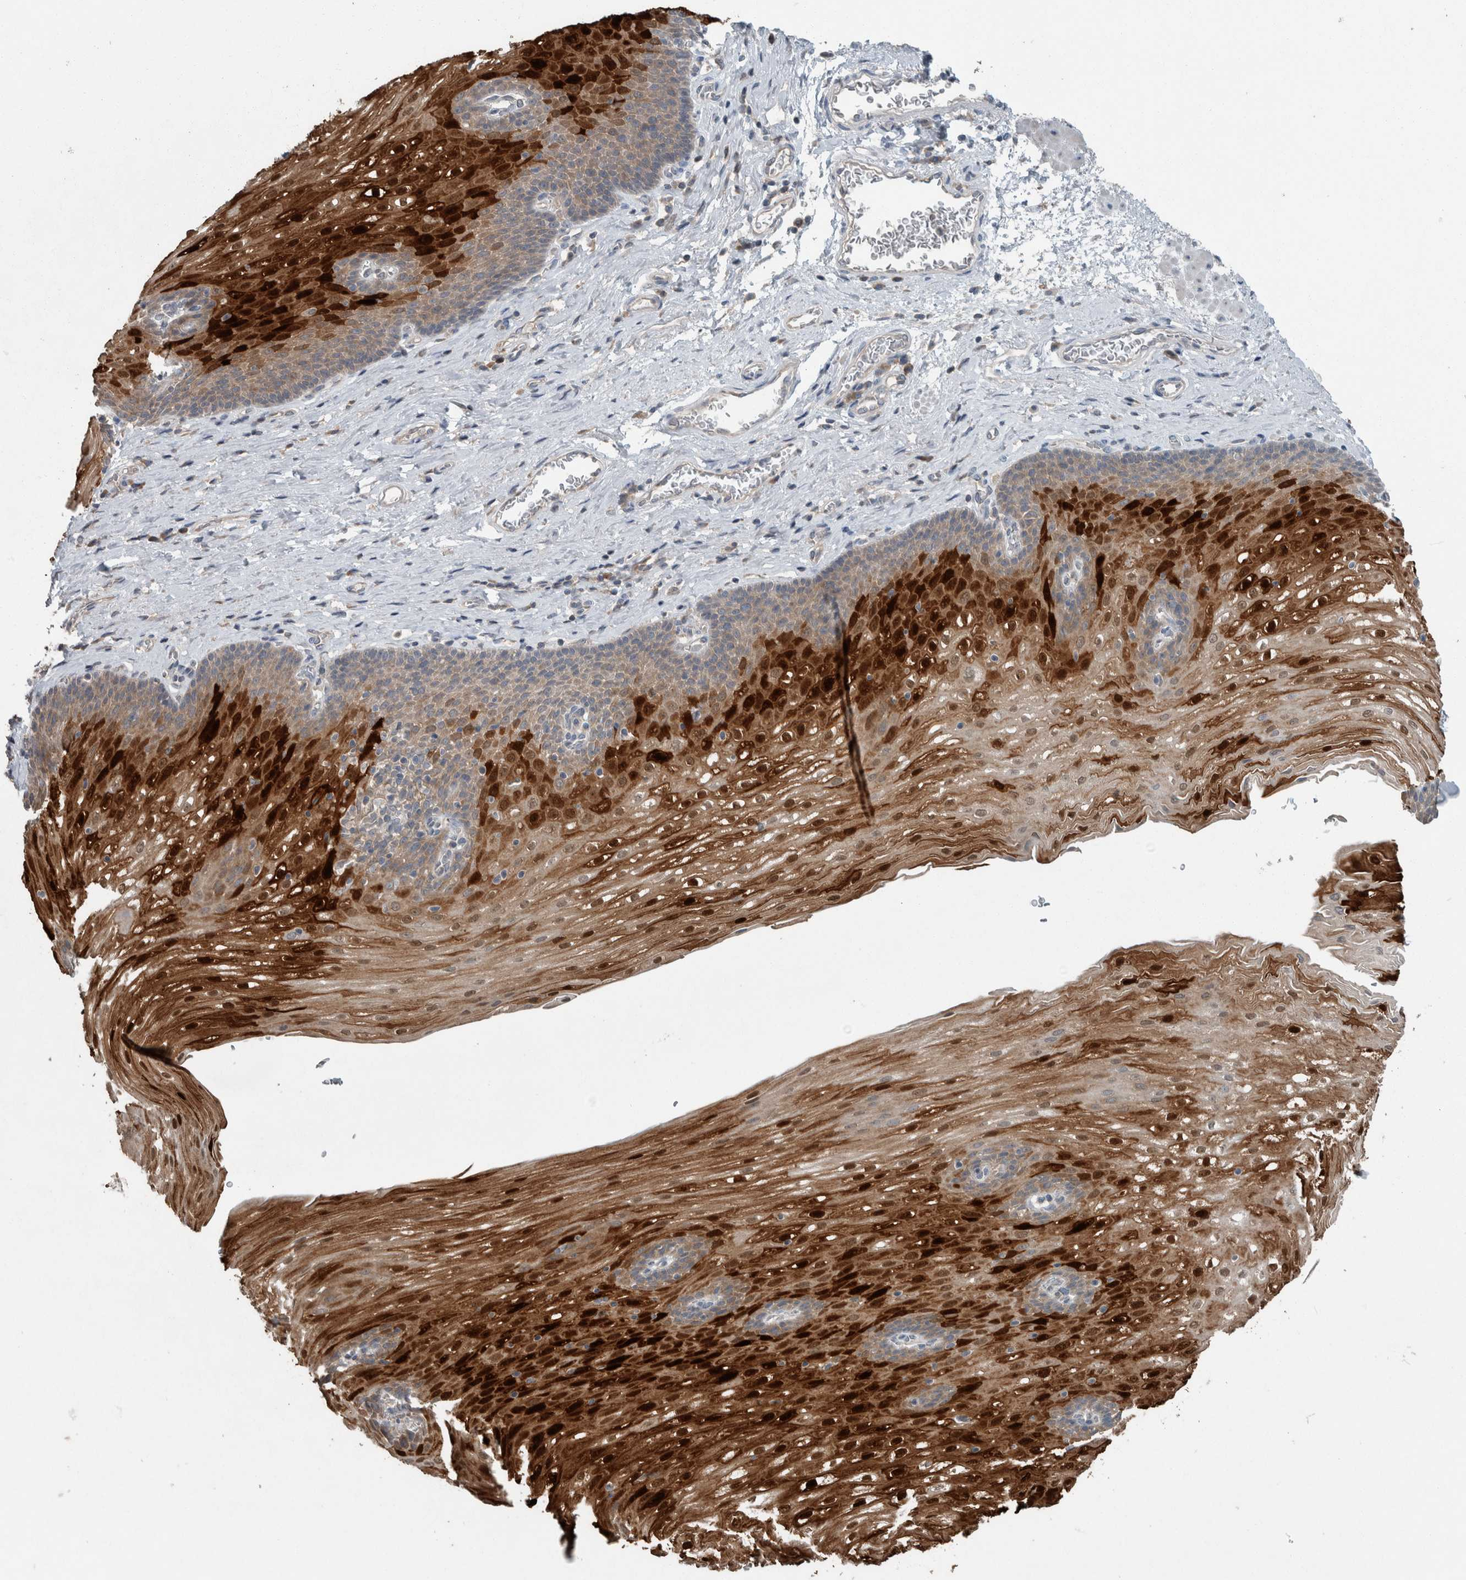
{"staining": {"intensity": "strong", "quantity": "25%-75%", "location": "cytoplasmic/membranous,nuclear"}, "tissue": "esophagus", "cell_type": "Squamous epithelial cells", "image_type": "normal", "snomed": [{"axis": "morphology", "description": "Normal tissue, NOS"}, {"axis": "topography", "description": "Esophagus"}], "caption": "The histopathology image demonstrates immunohistochemical staining of benign esophagus. There is strong cytoplasmic/membranous,nuclear positivity is identified in about 25%-75% of squamous epithelial cells.", "gene": "KNTC1", "patient": {"sex": "male", "age": 48}}